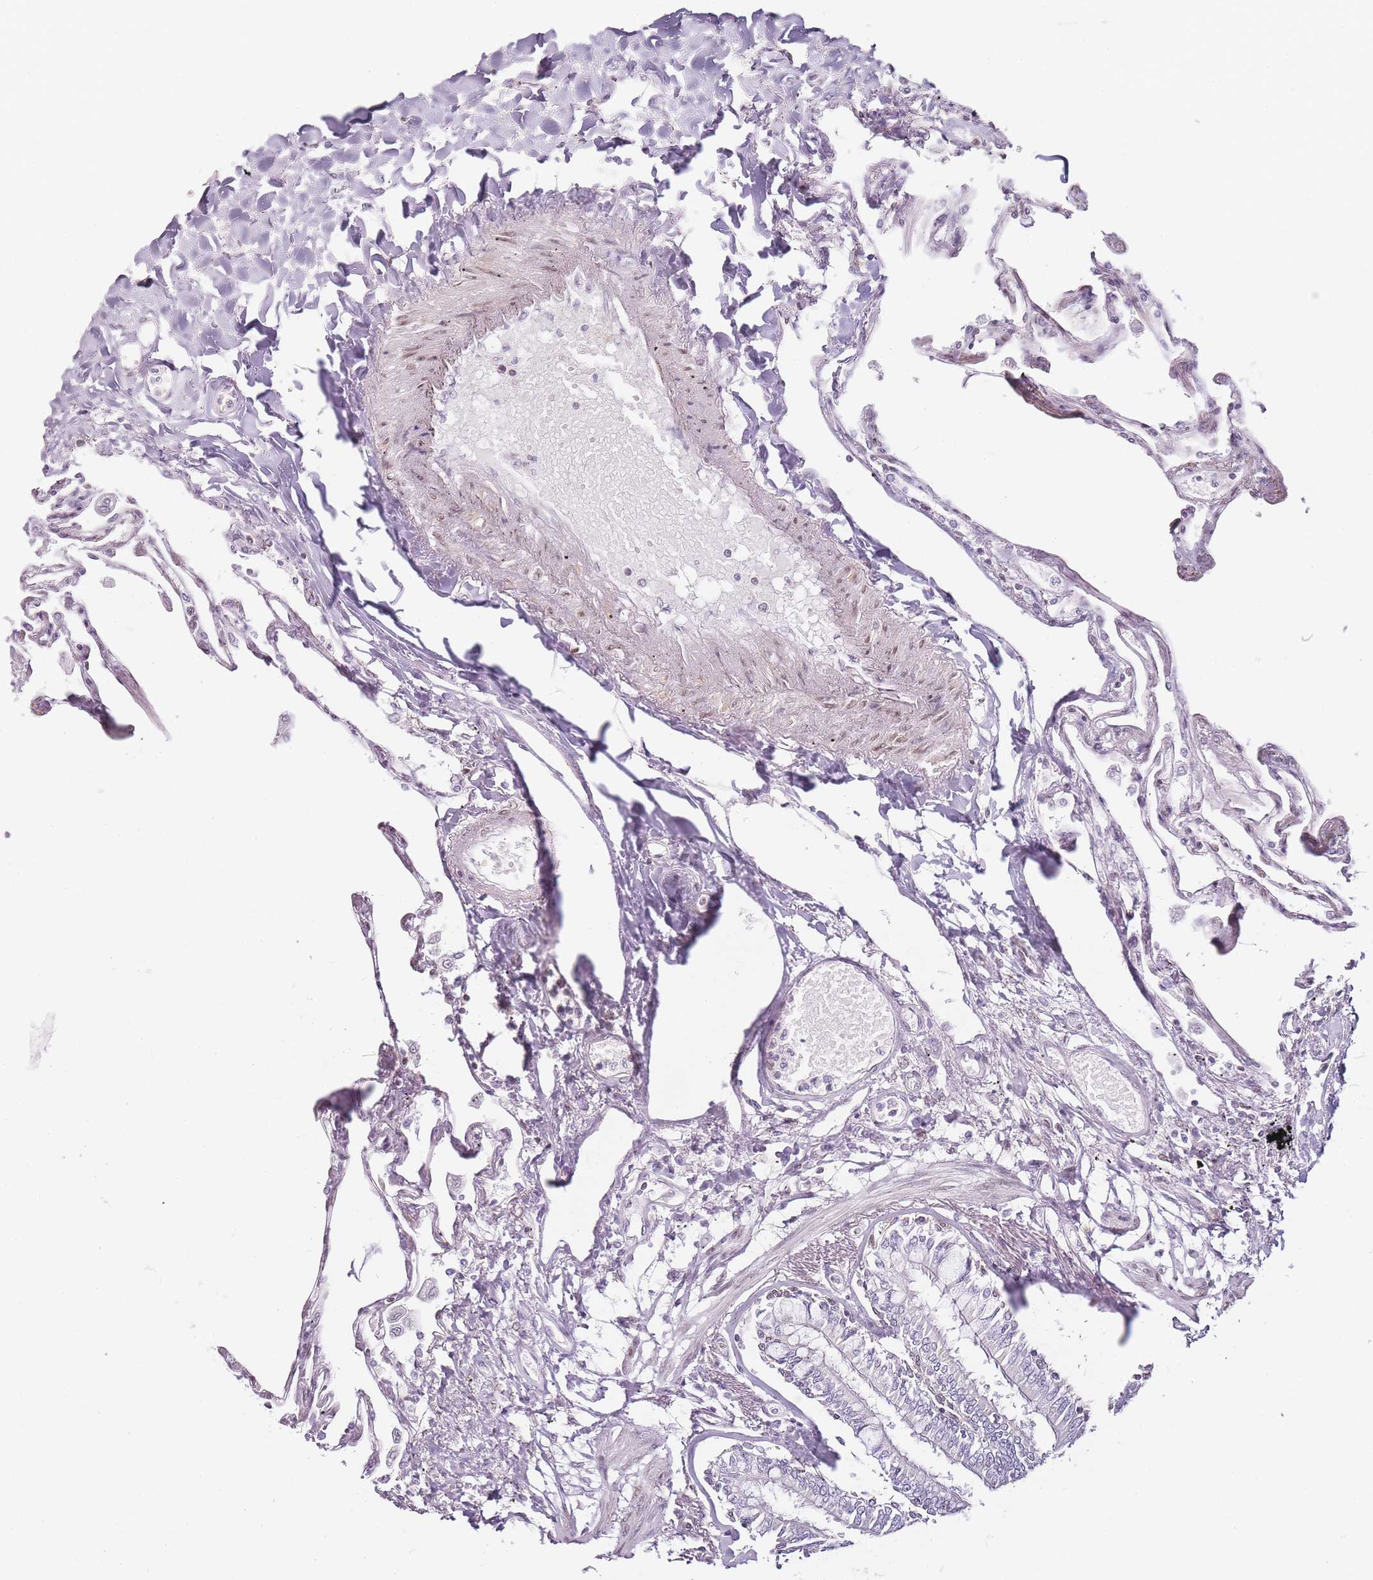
{"staining": {"intensity": "moderate", "quantity": "<25%", "location": "nuclear"}, "tissue": "lung", "cell_type": "Alveolar cells", "image_type": "normal", "snomed": [{"axis": "morphology", "description": "Normal tissue, NOS"}, {"axis": "topography", "description": "Lung"}], "caption": "Lung stained for a protein (brown) displays moderate nuclear positive staining in about <25% of alveolar cells.", "gene": "JAKMIP1", "patient": {"sex": "female", "age": 67}}